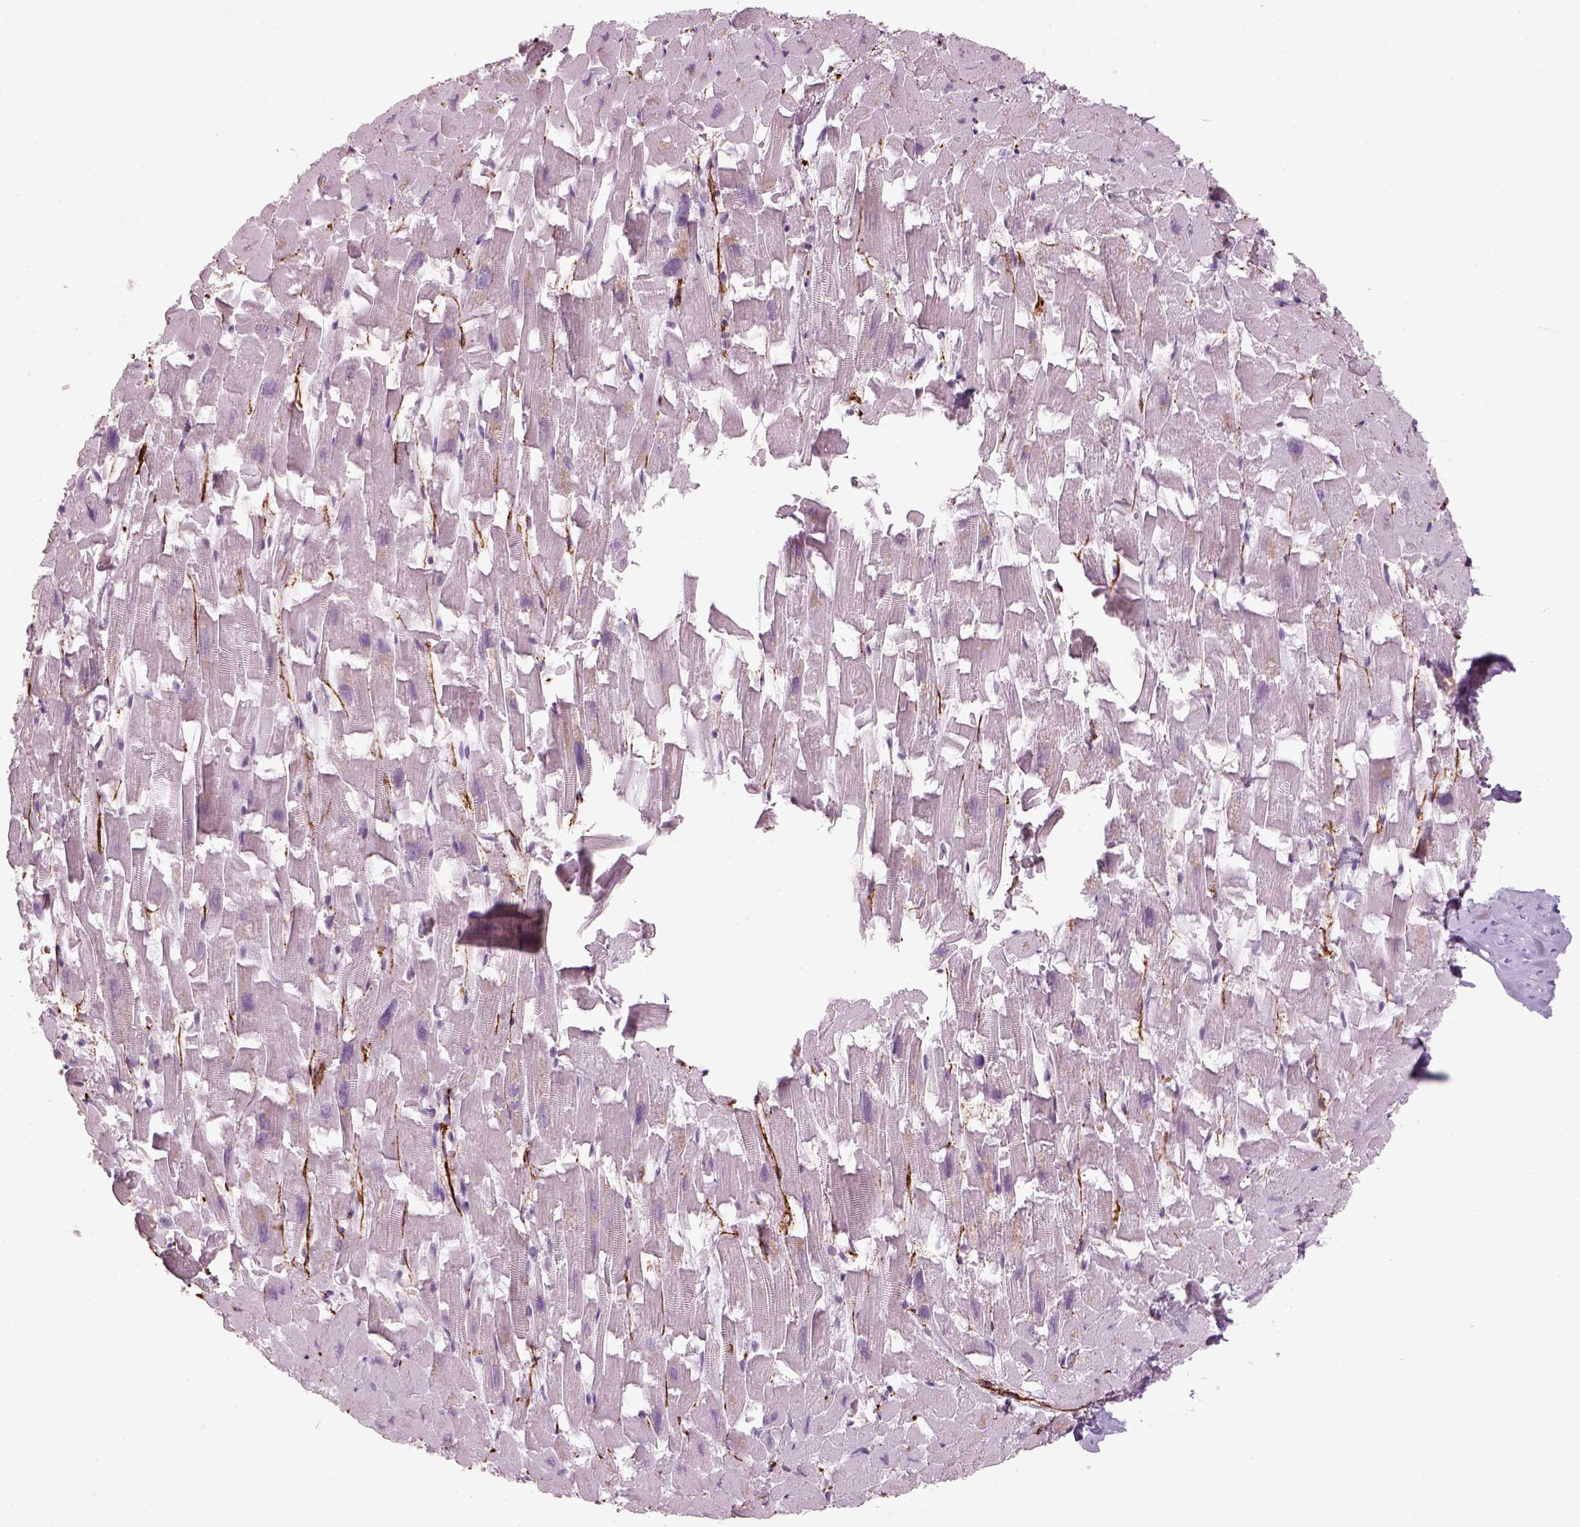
{"staining": {"intensity": "negative", "quantity": "none", "location": "none"}, "tissue": "heart muscle", "cell_type": "Cardiomyocytes", "image_type": "normal", "snomed": [{"axis": "morphology", "description": "Normal tissue, NOS"}, {"axis": "topography", "description": "Heart"}], "caption": "Cardiomyocytes are negative for protein expression in benign human heart muscle. The staining is performed using DAB (3,3'-diaminobenzidine) brown chromogen with nuclei counter-stained in using hematoxylin.", "gene": "SLC6A2", "patient": {"sex": "female", "age": 64}}